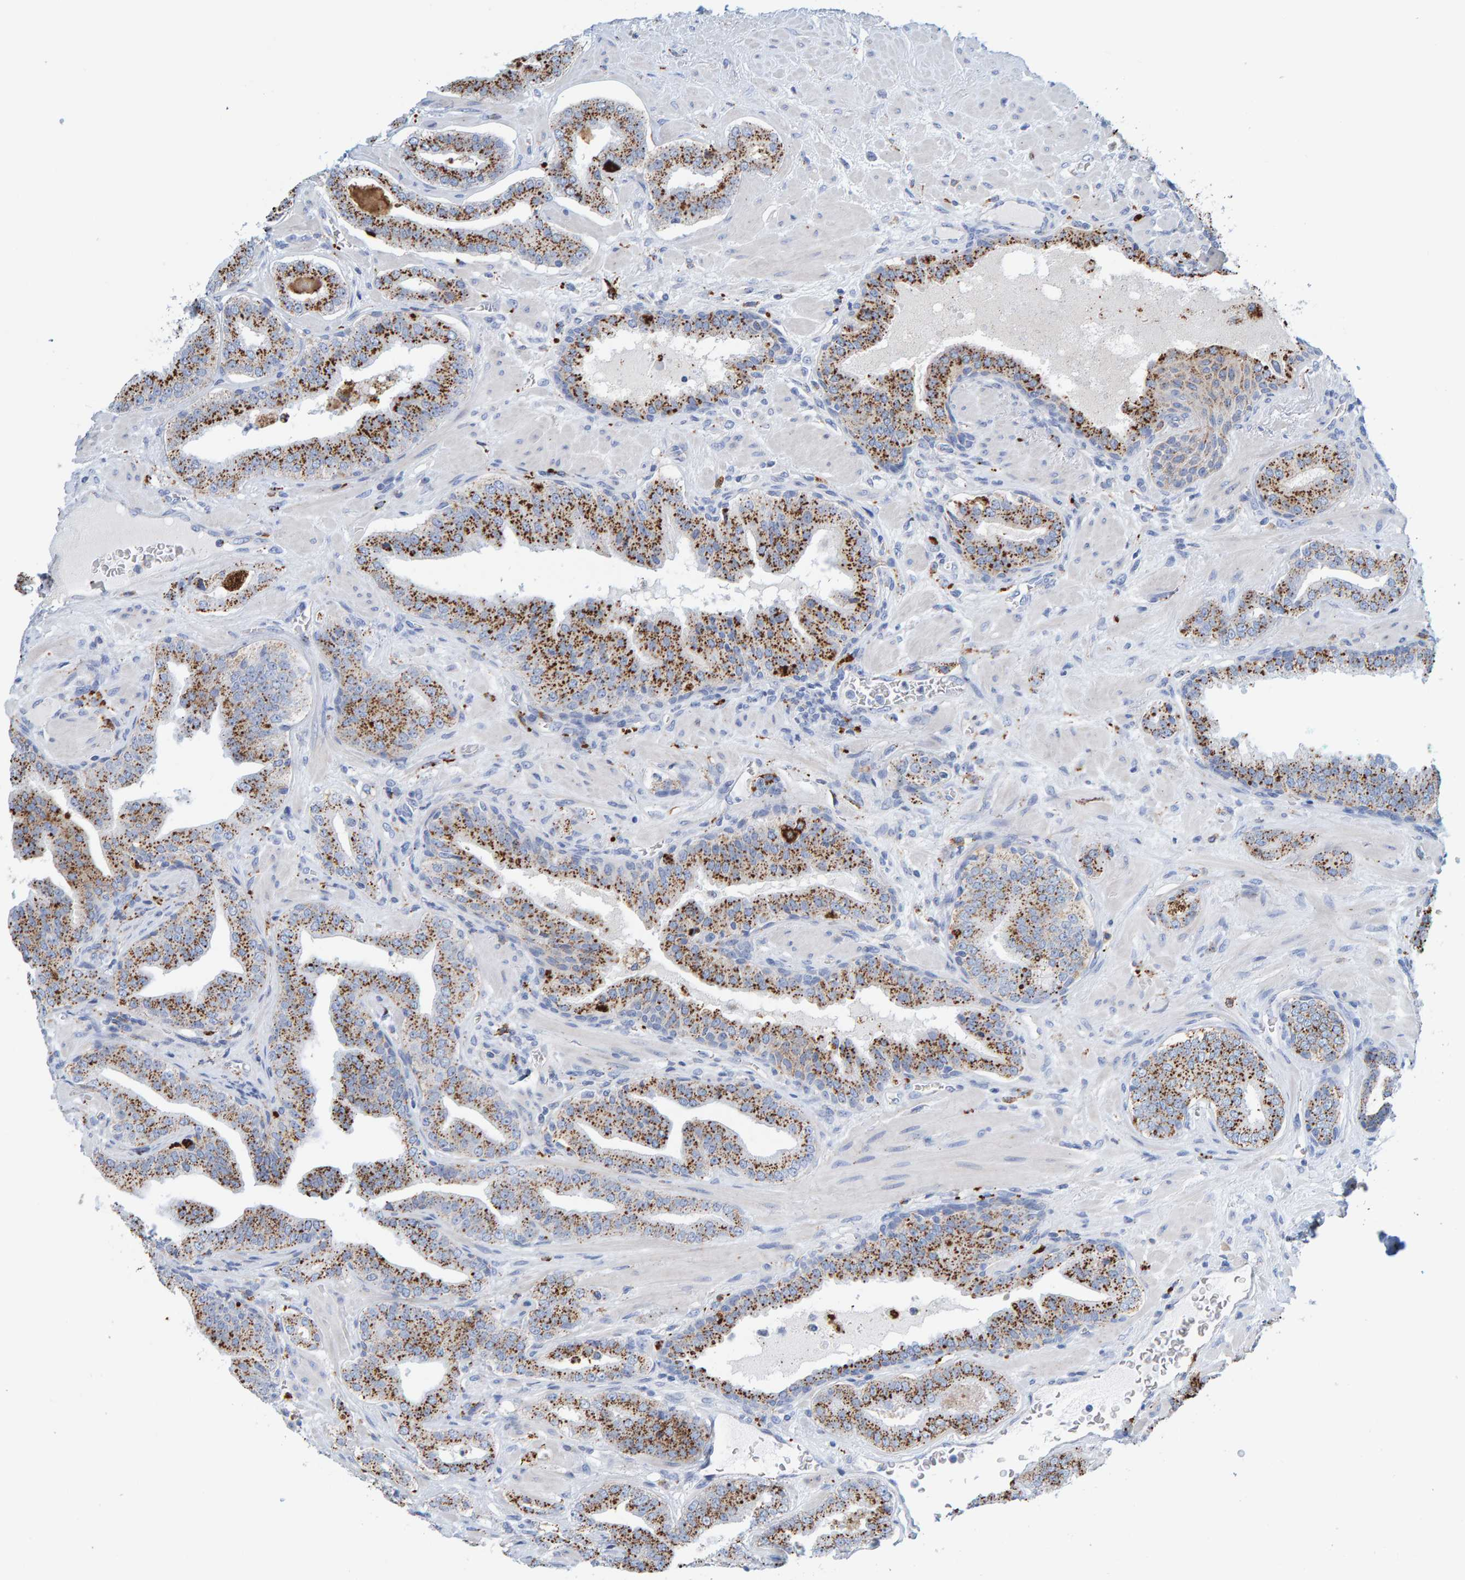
{"staining": {"intensity": "moderate", "quantity": ">75%", "location": "cytoplasmic/membranous"}, "tissue": "prostate cancer", "cell_type": "Tumor cells", "image_type": "cancer", "snomed": [{"axis": "morphology", "description": "Adenocarcinoma, Low grade"}, {"axis": "topography", "description": "Prostate"}], "caption": "A medium amount of moderate cytoplasmic/membranous staining is appreciated in approximately >75% of tumor cells in prostate cancer tissue. The protein is stained brown, and the nuclei are stained in blue (DAB (3,3'-diaminobenzidine) IHC with brightfield microscopy, high magnification).", "gene": "BIN3", "patient": {"sex": "male", "age": 62}}